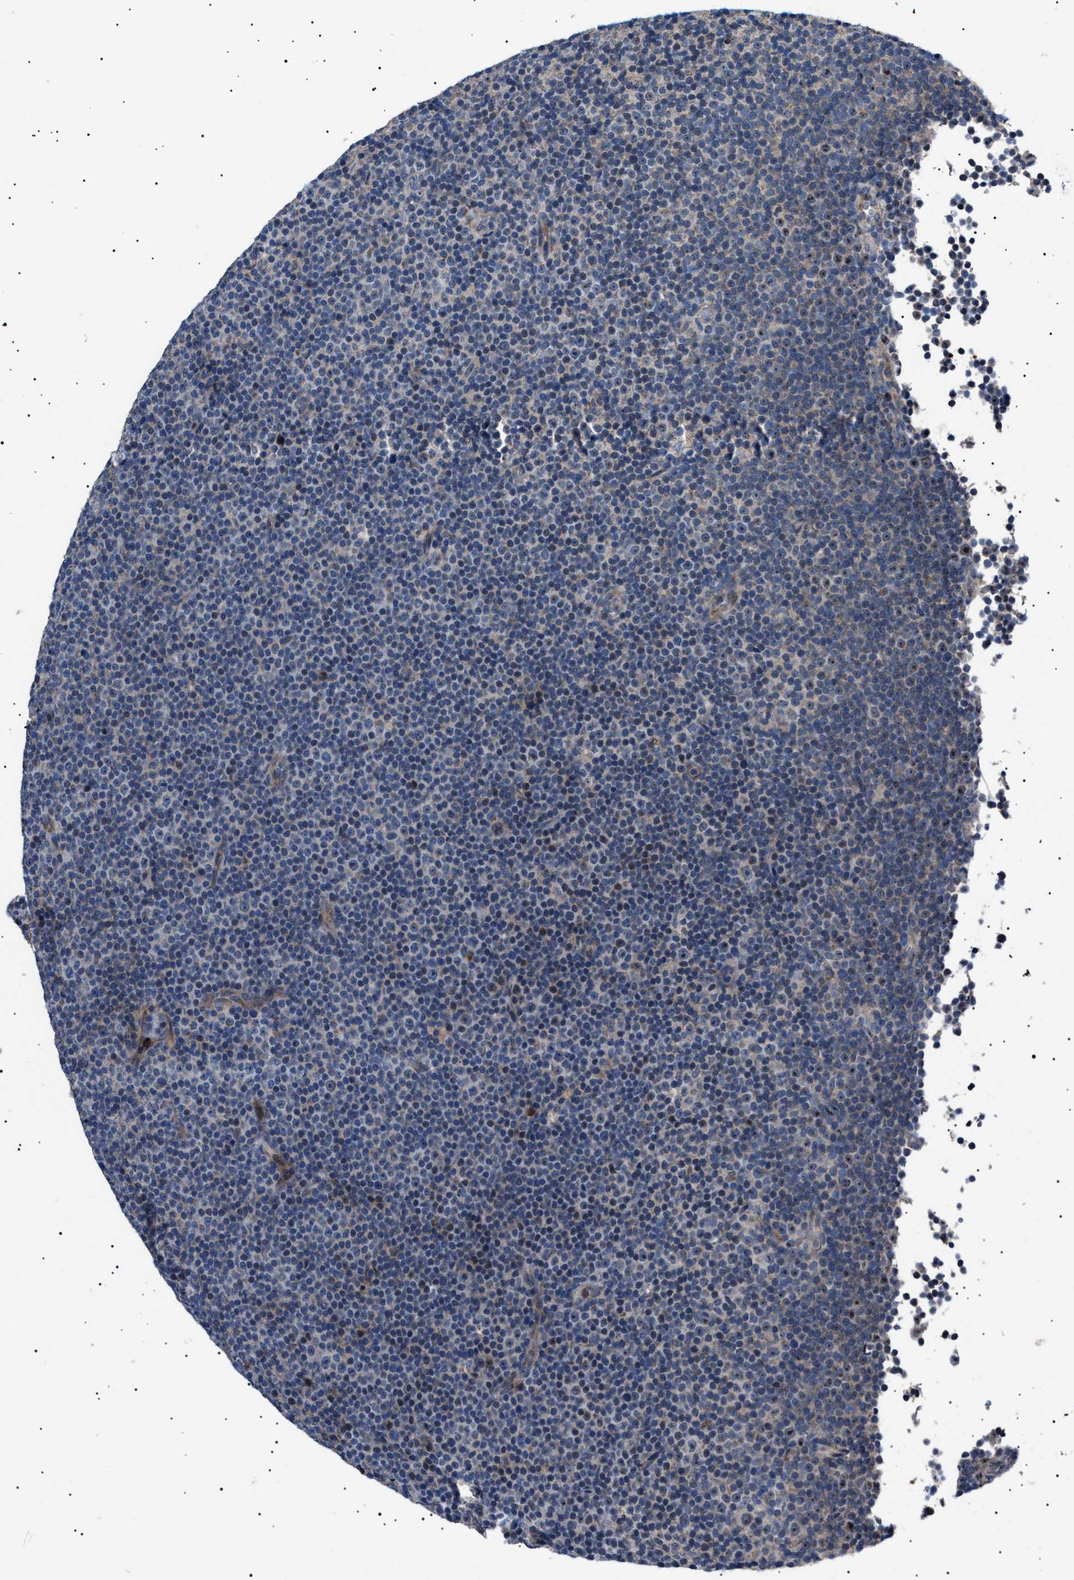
{"staining": {"intensity": "negative", "quantity": "none", "location": "none"}, "tissue": "lymphoma", "cell_type": "Tumor cells", "image_type": "cancer", "snomed": [{"axis": "morphology", "description": "Malignant lymphoma, non-Hodgkin's type, Low grade"}, {"axis": "topography", "description": "Lymph node"}], "caption": "High power microscopy micrograph of an immunohistochemistry (IHC) micrograph of low-grade malignant lymphoma, non-Hodgkin's type, revealing no significant positivity in tumor cells. (Brightfield microscopy of DAB (3,3'-diaminobenzidine) immunohistochemistry at high magnification).", "gene": "PTRH1", "patient": {"sex": "female", "age": 67}}